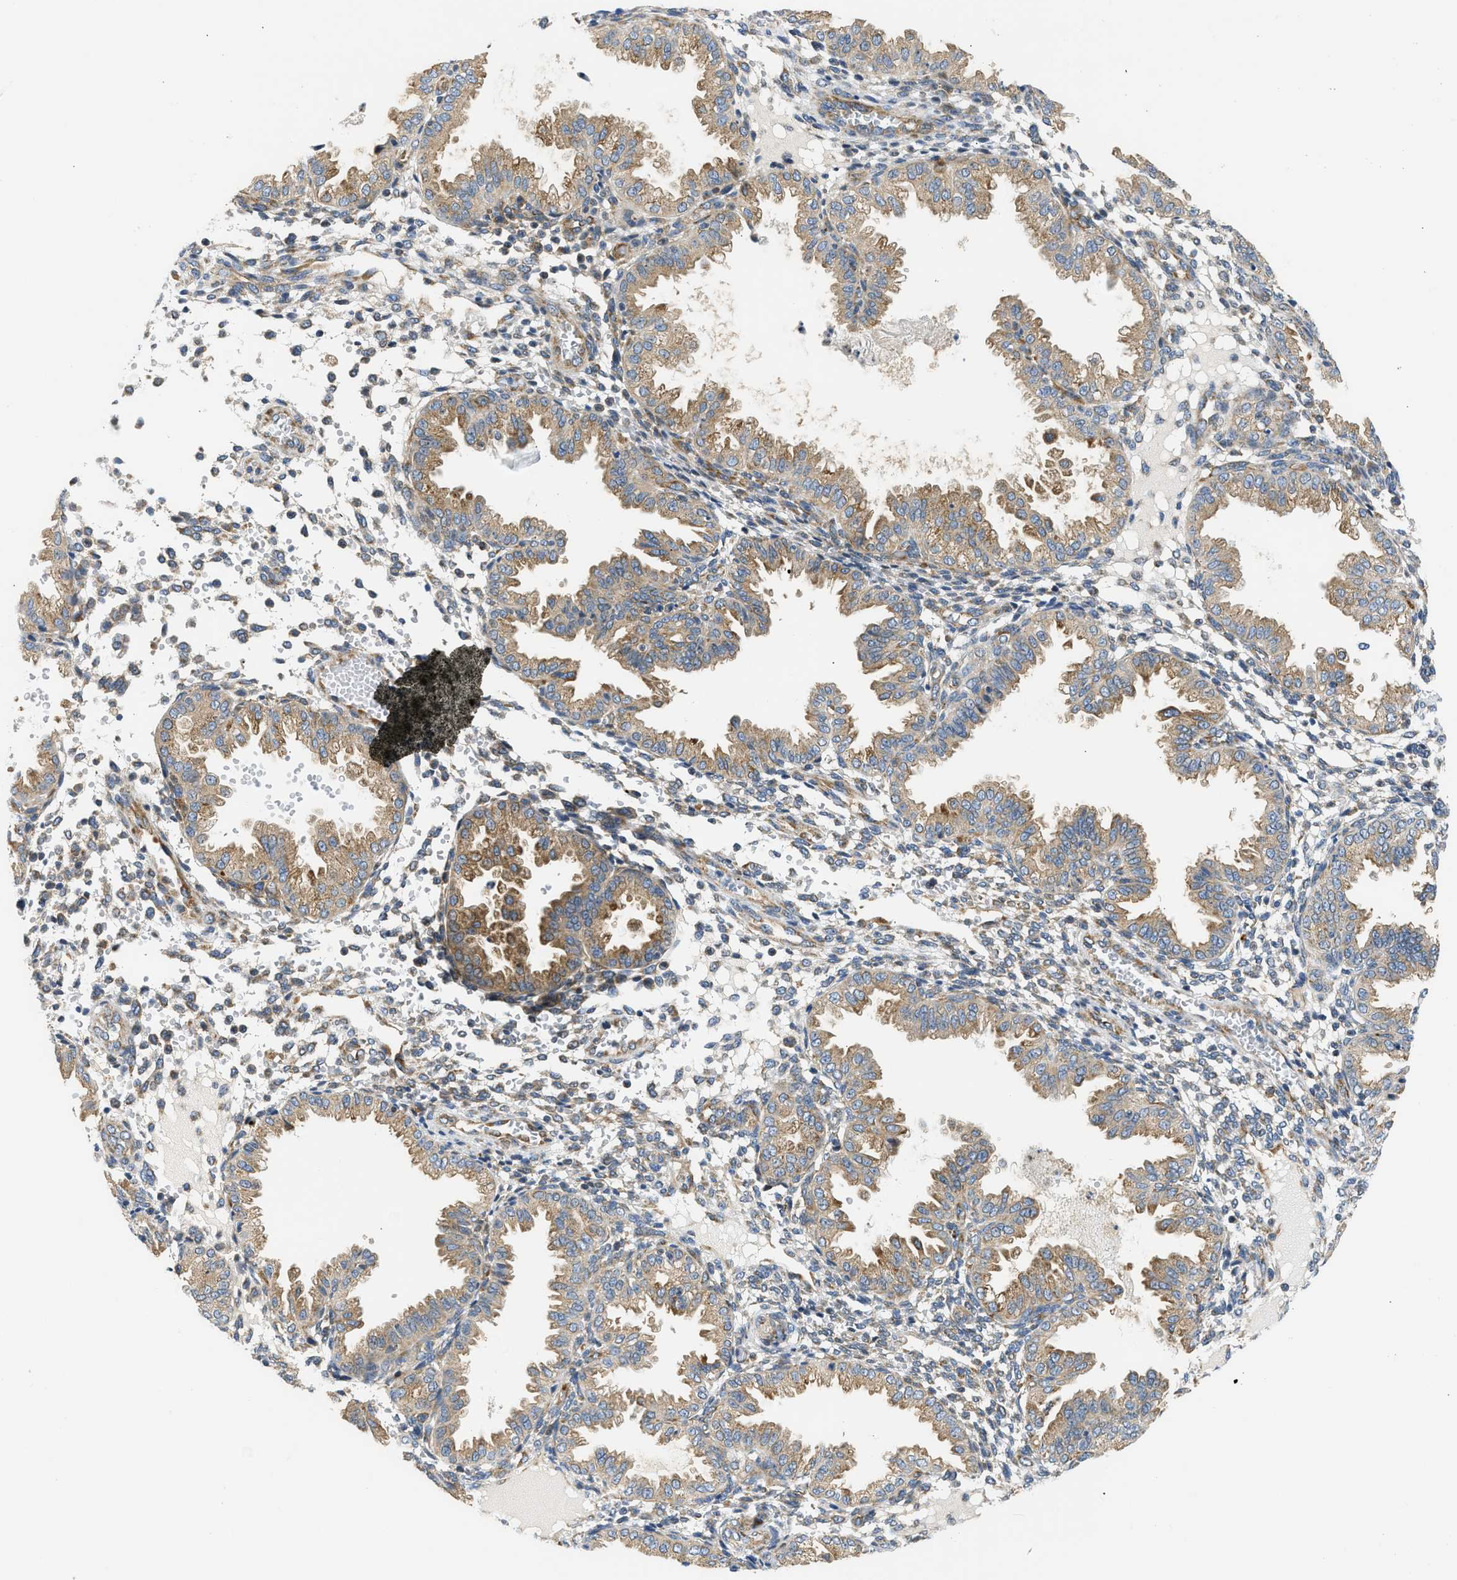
{"staining": {"intensity": "weak", "quantity": "25%-75%", "location": "cytoplasmic/membranous"}, "tissue": "endometrium", "cell_type": "Cells in endometrial stroma", "image_type": "normal", "snomed": [{"axis": "morphology", "description": "Normal tissue, NOS"}, {"axis": "topography", "description": "Endometrium"}], "caption": "The histopathology image demonstrates a brown stain indicating the presence of a protein in the cytoplasmic/membranous of cells in endometrial stroma in endometrium. (DAB IHC with brightfield microscopy, high magnification).", "gene": "CAMKK2", "patient": {"sex": "female", "age": 33}}